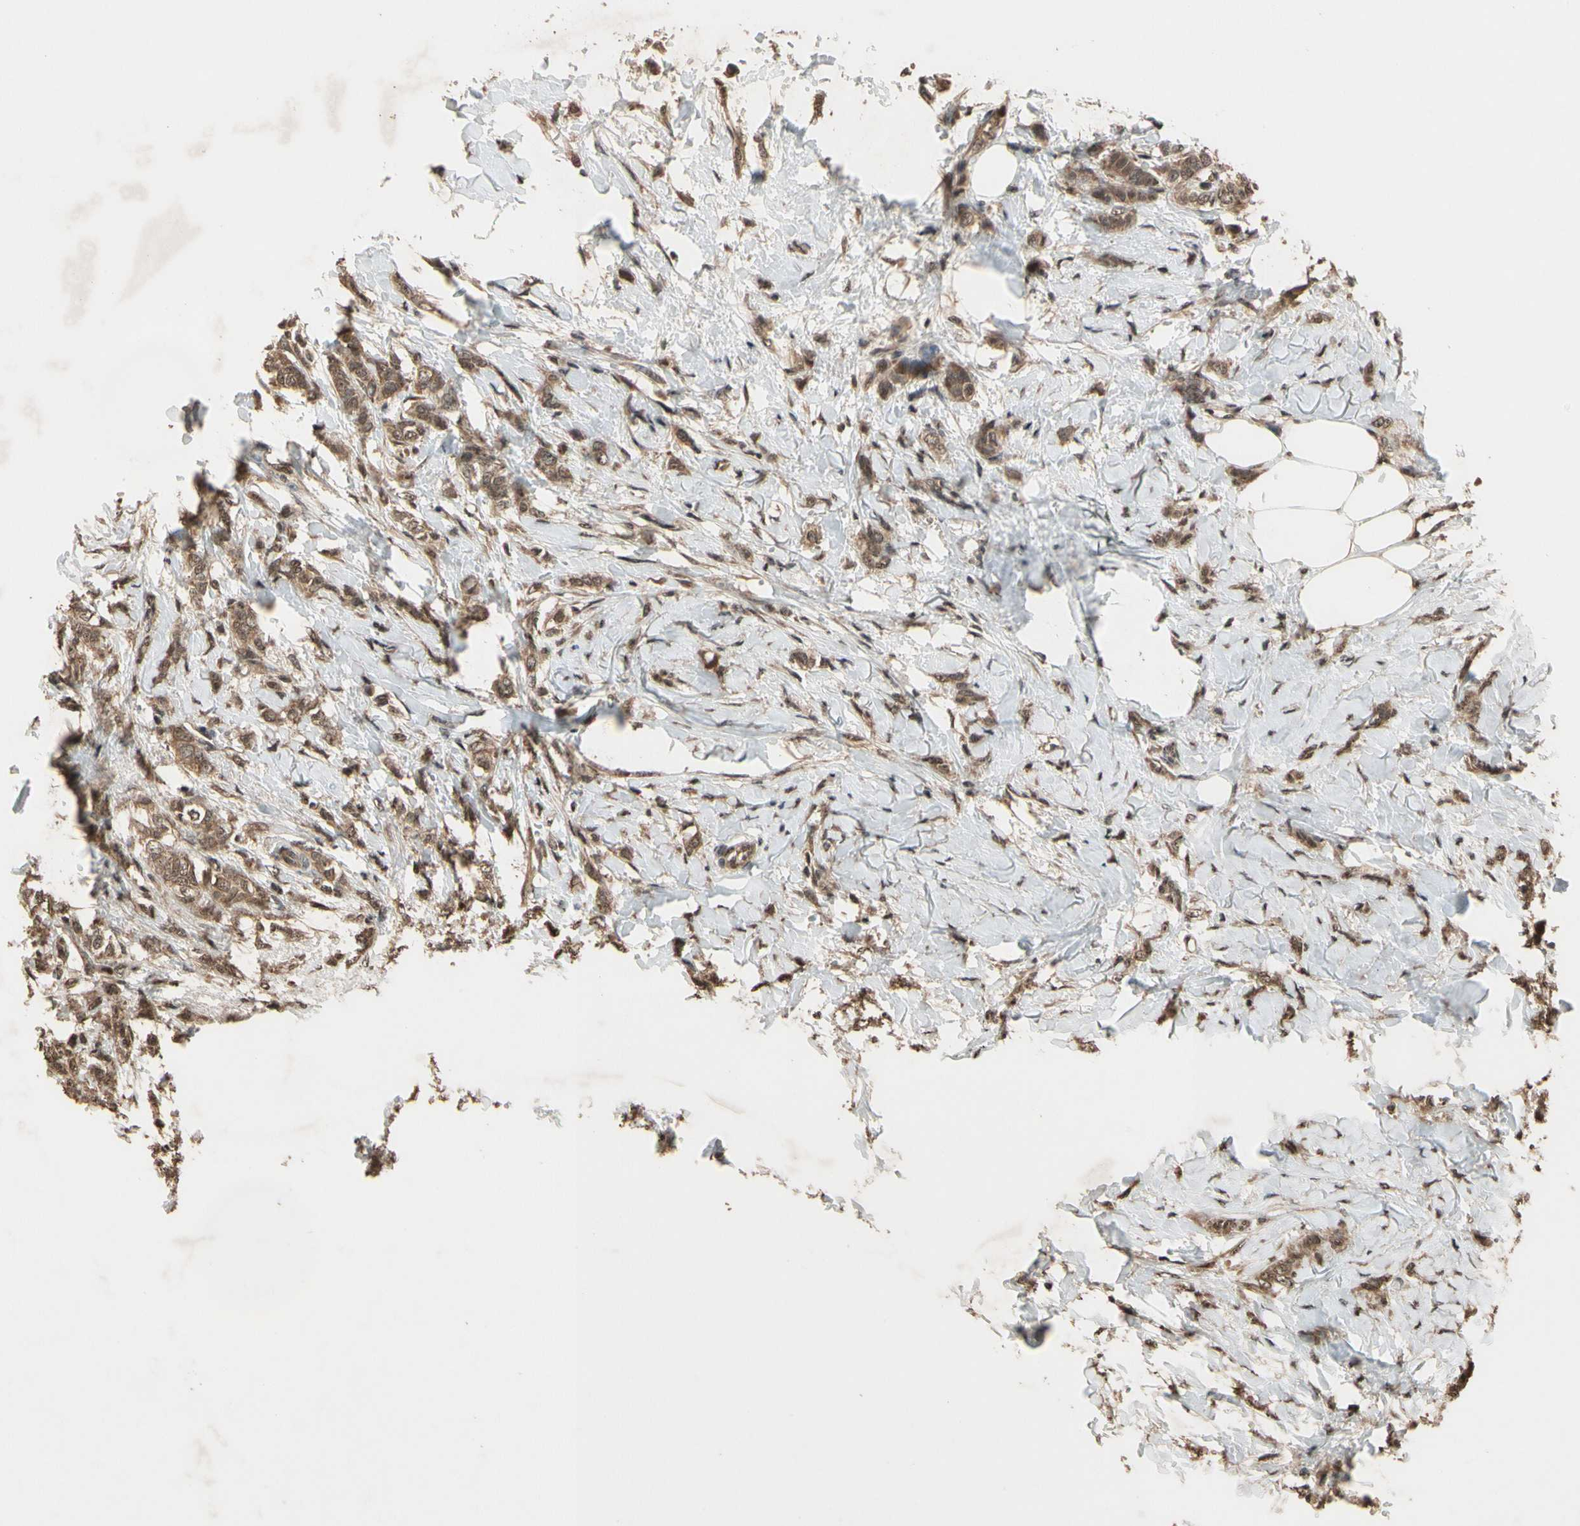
{"staining": {"intensity": "moderate", "quantity": ">75%", "location": "cytoplasmic/membranous"}, "tissue": "breast cancer", "cell_type": "Tumor cells", "image_type": "cancer", "snomed": [{"axis": "morphology", "description": "Lobular carcinoma, in situ"}, {"axis": "morphology", "description": "Lobular carcinoma"}, {"axis": "topography", "description": "Breast"}], "caption": "Breast cancer (lobular carcinoma in situ) stained with DAB (3,3'-diaminobenzidine) immunohistochemistry demonstrates medium levels of moderate cytoplasmic/membranous staining in approximately >75% of tumor cells.", "gene": "TMEM230", "patient": {"sex": "female", "age": 41}}